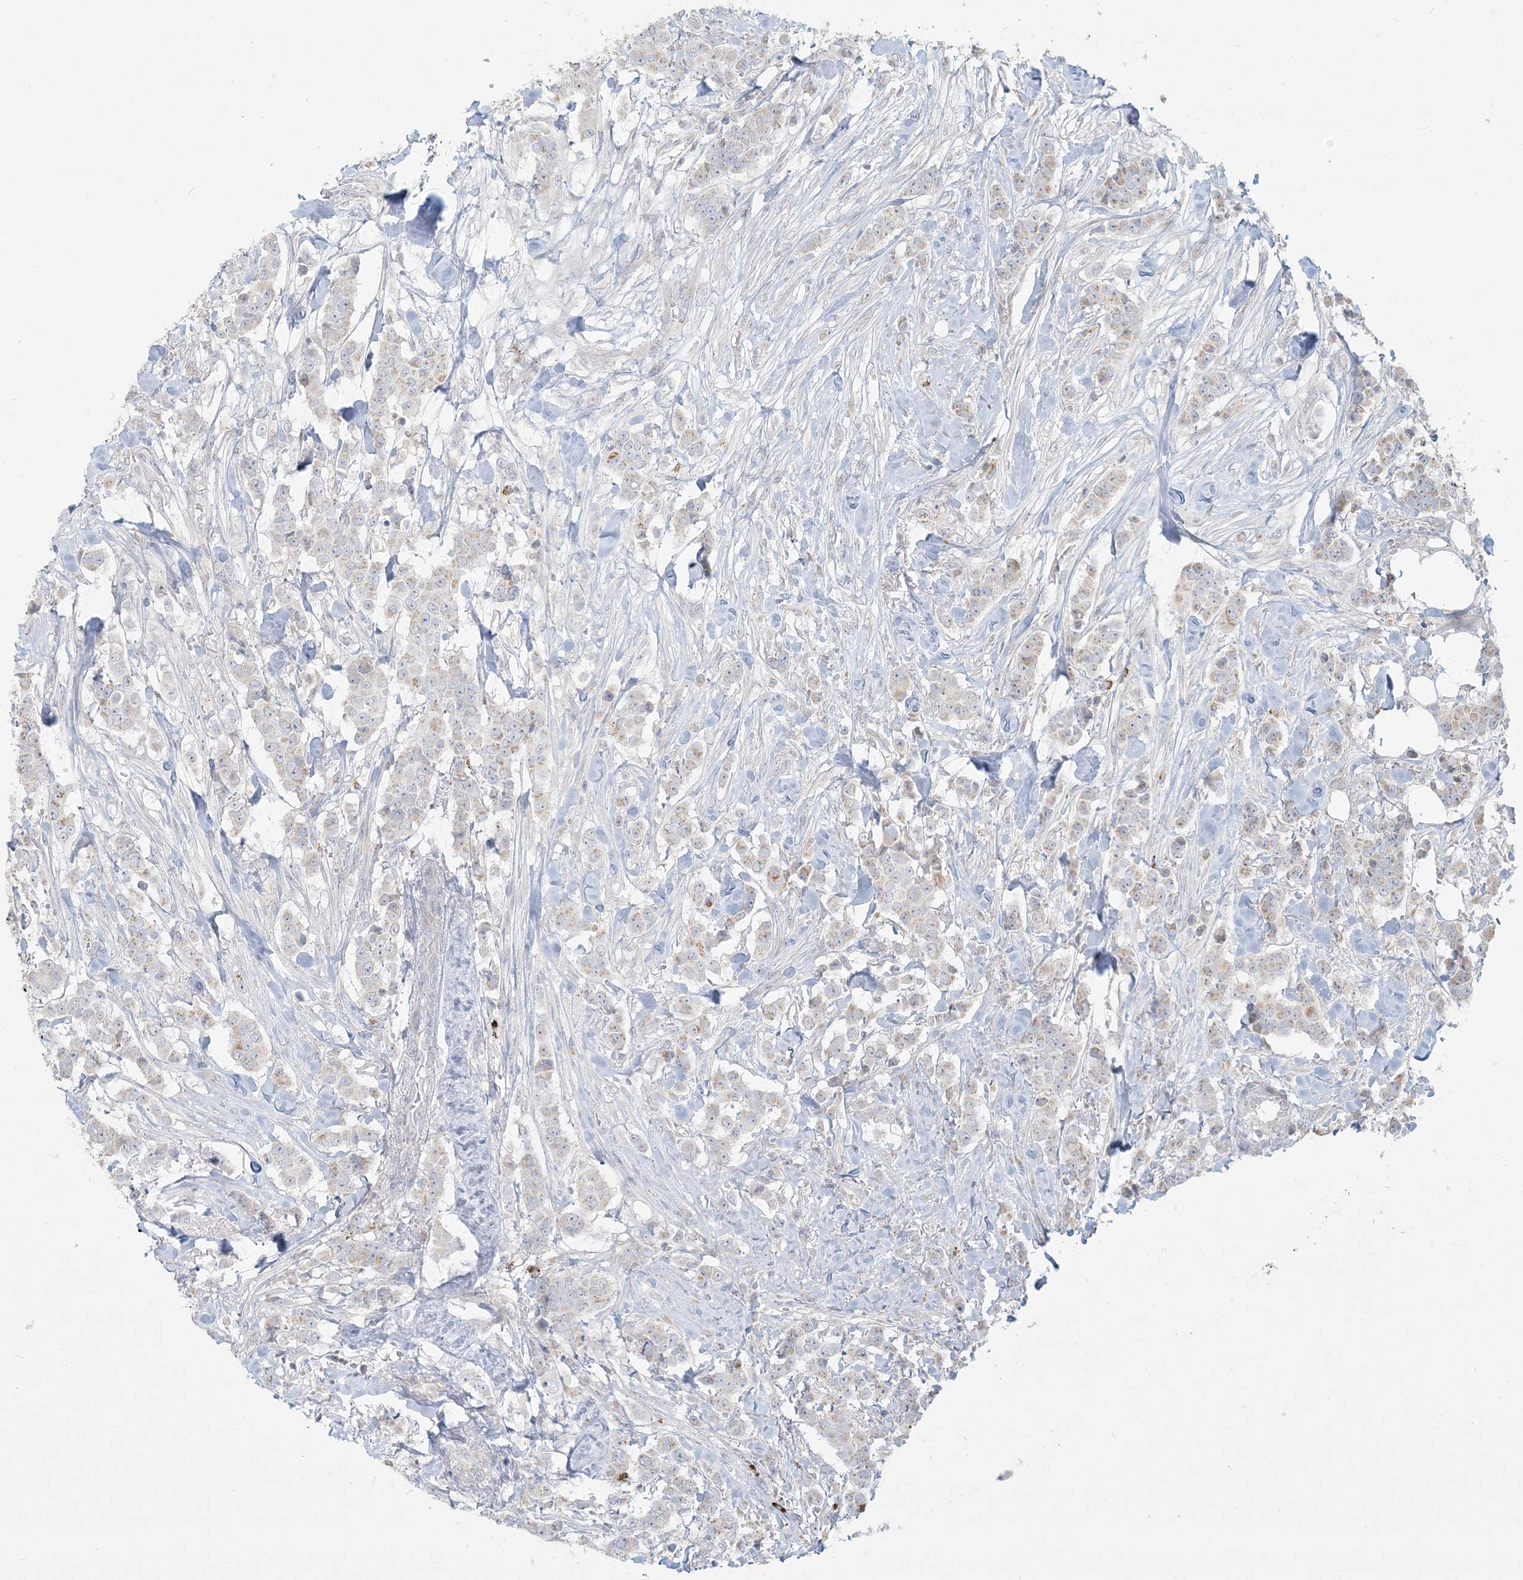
{"staining": {"intensity": "negative", "quantity": "none", "location": "none"}, "tissue": "breast cancer", "cell_type": "Tumor cells", "image_type": "cancer", "snomed": [{"axis": "morphology", "description": "Duct carcinoma"}, {"axis": "topography", "description": "Breast"}], "caption": "IHC histopathology image of invasive ductal carcinoma (breast) stained for a protein (brown), which demonstrates no expression in tumor cells.", "gene": "MCAT", "patient": {"sex": "female", "age": 40}}